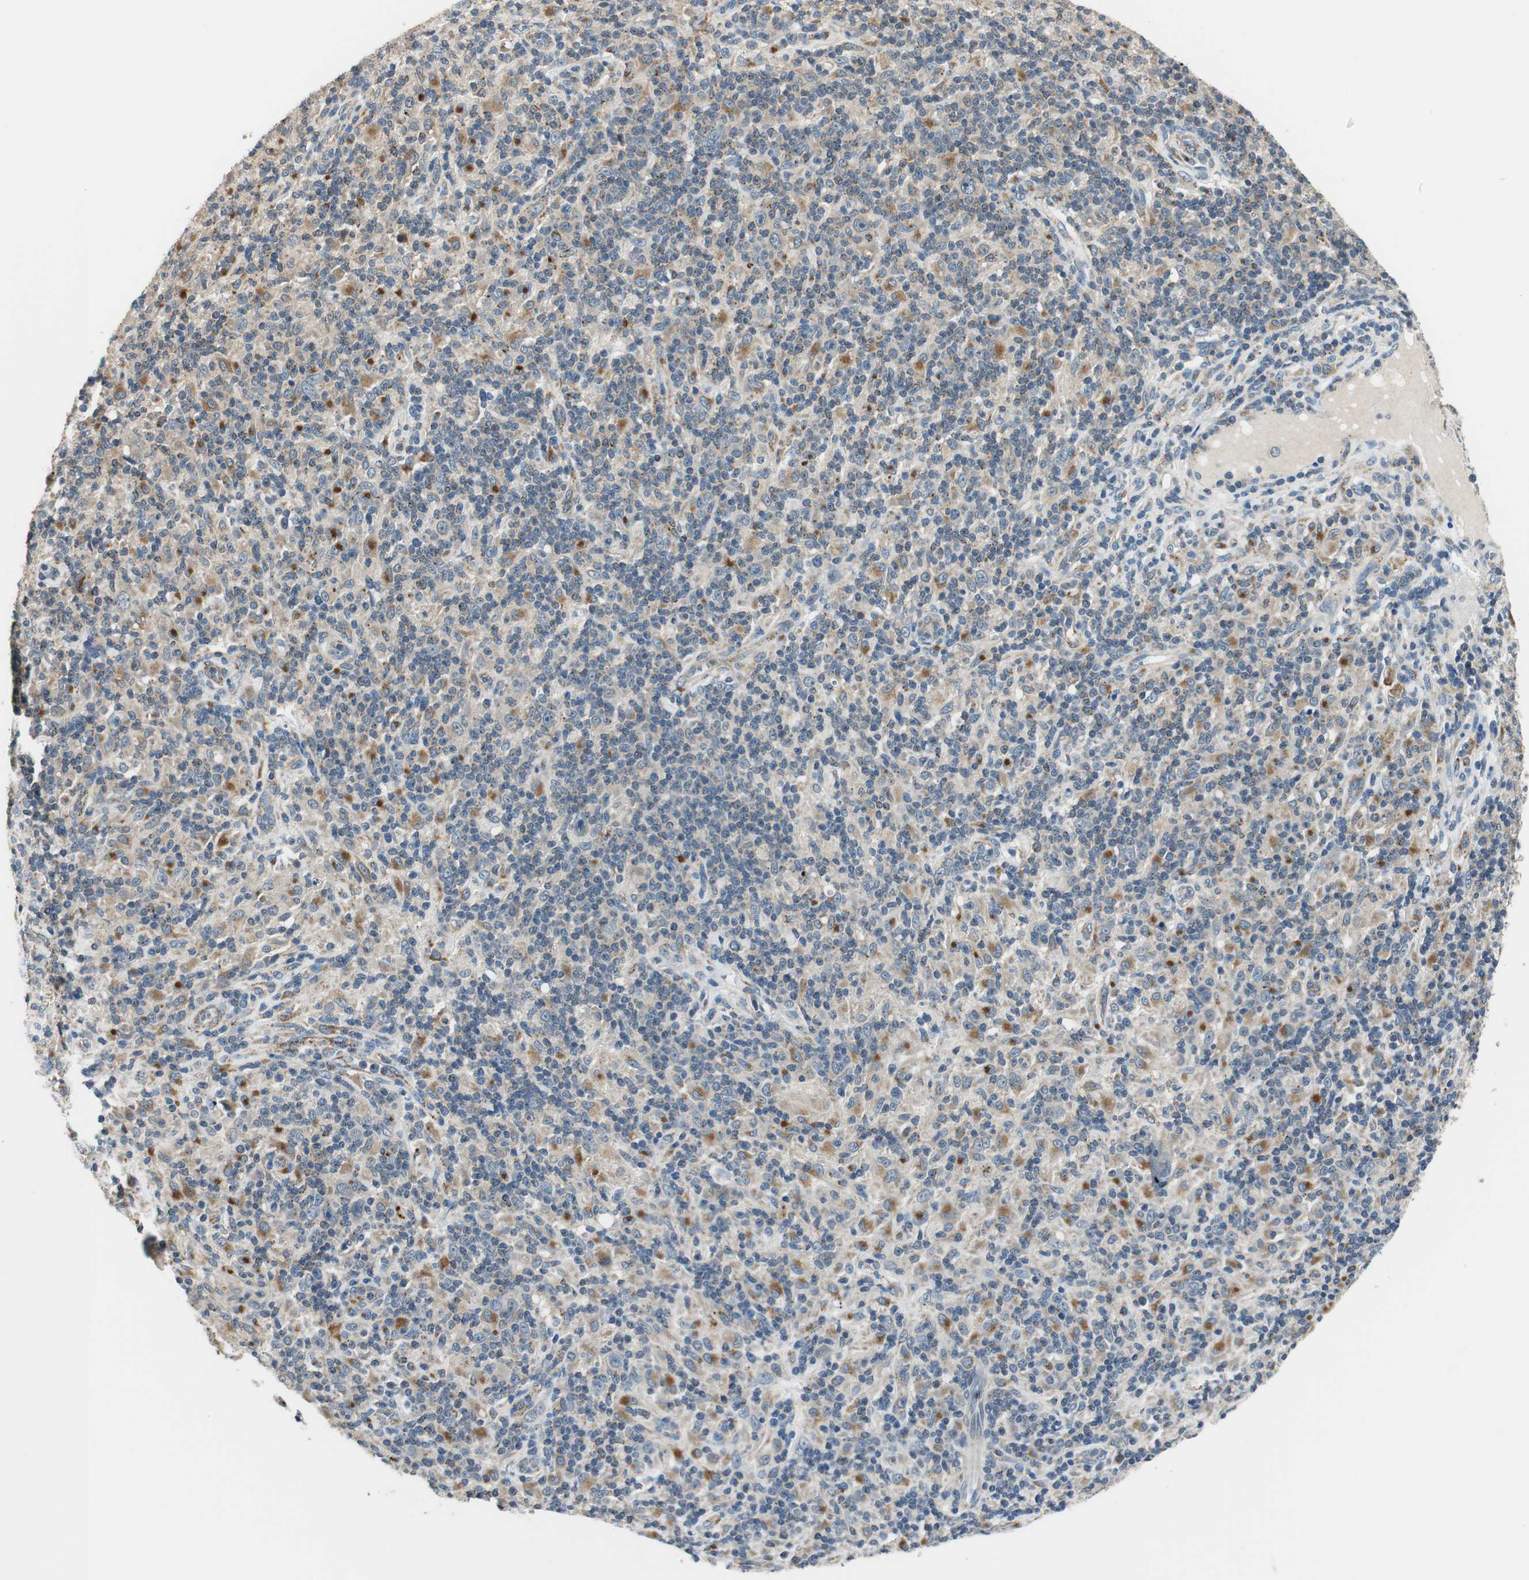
{"staining": {"intensity": "weak", "quantity": "25%-75%", "location": "cytoplasmic/membranous"}, "tissue": "lymphoma", "cell_type": "Tumor cells", "image_type": "cancer", "snomed": [{"axis": "morphology", "description": "Hodgkin's disease, NOS"}, {"axis": "topography", "description": "Lymph node"}], "caption": "Immunohistochemical staining of human Hodgkin's disease displays weak cytoplasmic/membranous protein positivity in about 25%-75% of tumor cells. The staining was performed using DAB, with brown indicating positive protein expression. Nuclei are stained blue with hematoxylin.", "gene": "NIT1", "patient": {"sex": "male", "age": 70}}